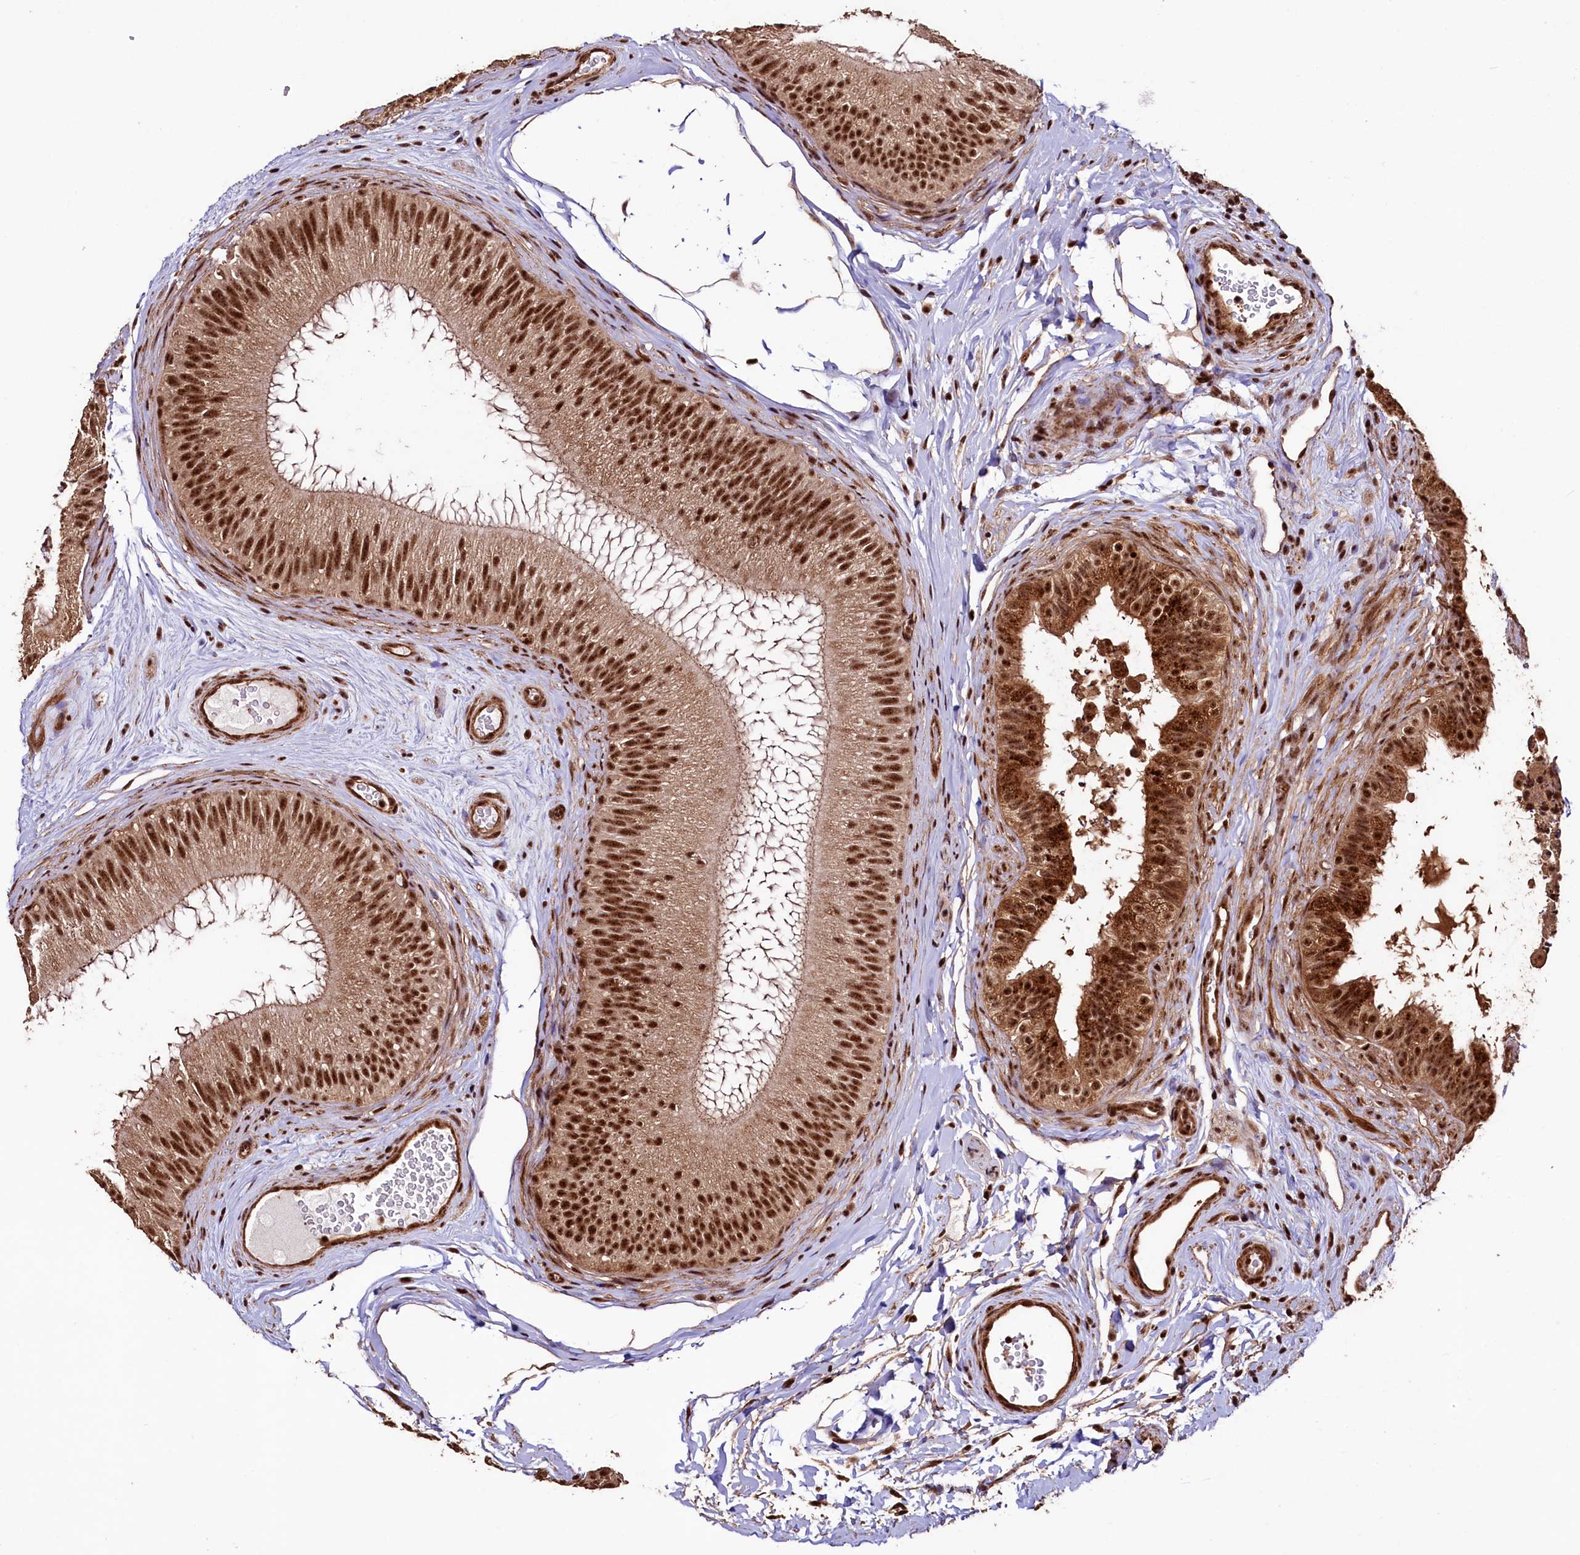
{"staining": {"intensity": "strong", "quantity": ">75%", "location": "cytoplasmic/membranous,nuclear"}, "tissue": "epididymis", "cell_type": "Glandular cells", "image_type": "normal", "snomed": [{"axis": "morphology", "description": "Normal tissue, NOS"}, {"axis": "topography", "description": "Epididymis"}], "caption": "Immunohistochemical staining of unremarkable human epididymis exhibits high levels of strong cytoplasmic/membranous,nuclear expression in about >75% of glandular cells.", "gene": "SFSWAP", "patient": {"sex": "male", "age": 45}}